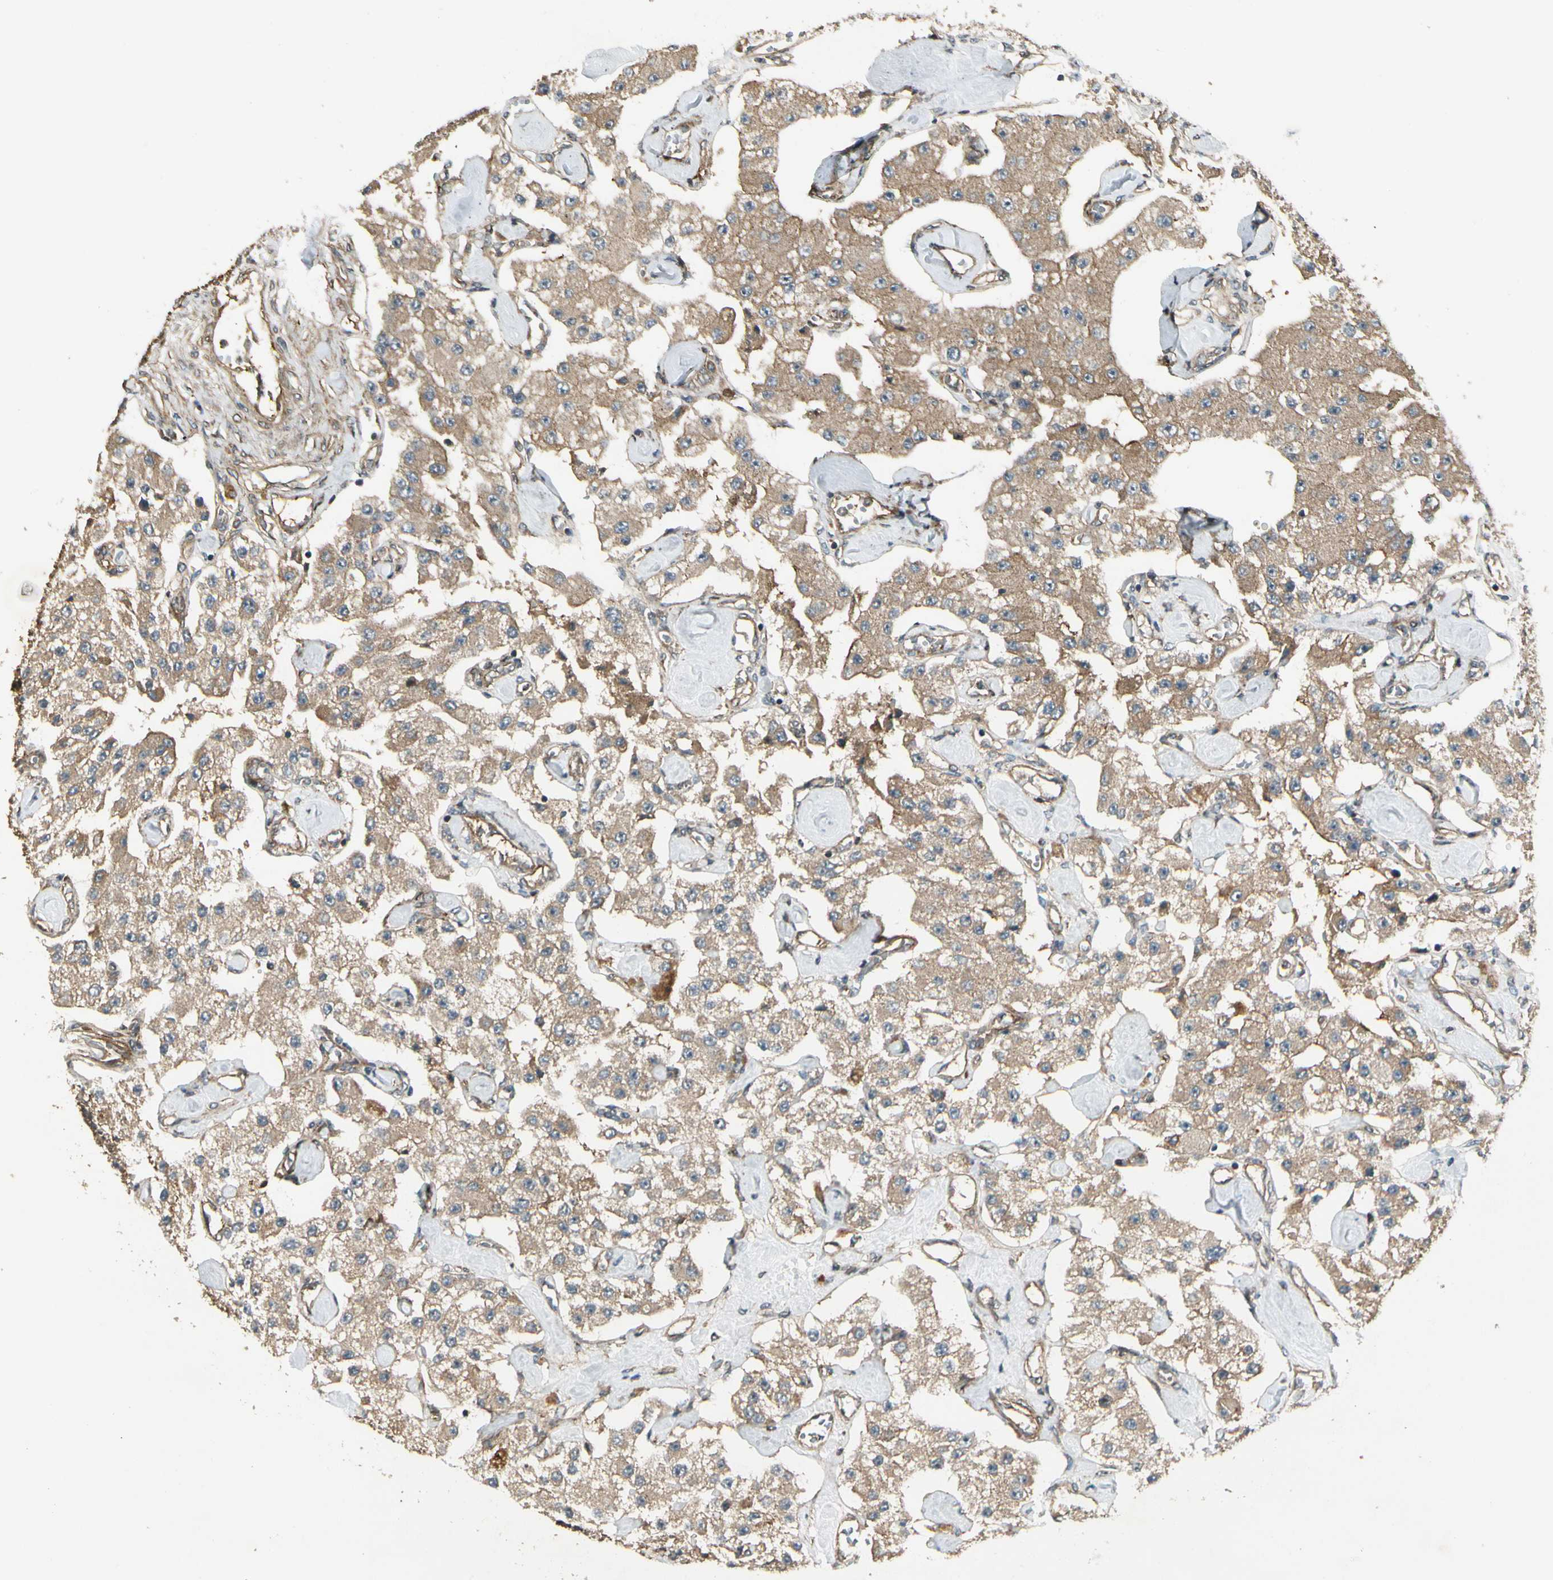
{"staining": {"intensity": "moderate", "quantity": ">75%", "location": "cytoplasmic/membranous"}, "tissue": "carcinoid", "cell_type": "Tumor cells", "image_type": "cancer", "snomed": [{"axis": "morphology", "description": "Carcinoid, malignant, NOS"}, {"axis": "topography", "description": "Pancreas"}], "caption": "Carcinoid (malignant) stained for a protein demonstrates moderate cytoplasmic/membranous positivity in tumor cells. (Brightfield microscopy of DAB IHC at high magnification).", "gene": "FKBP15", "patient": {"sex": "male", "age": 41}}